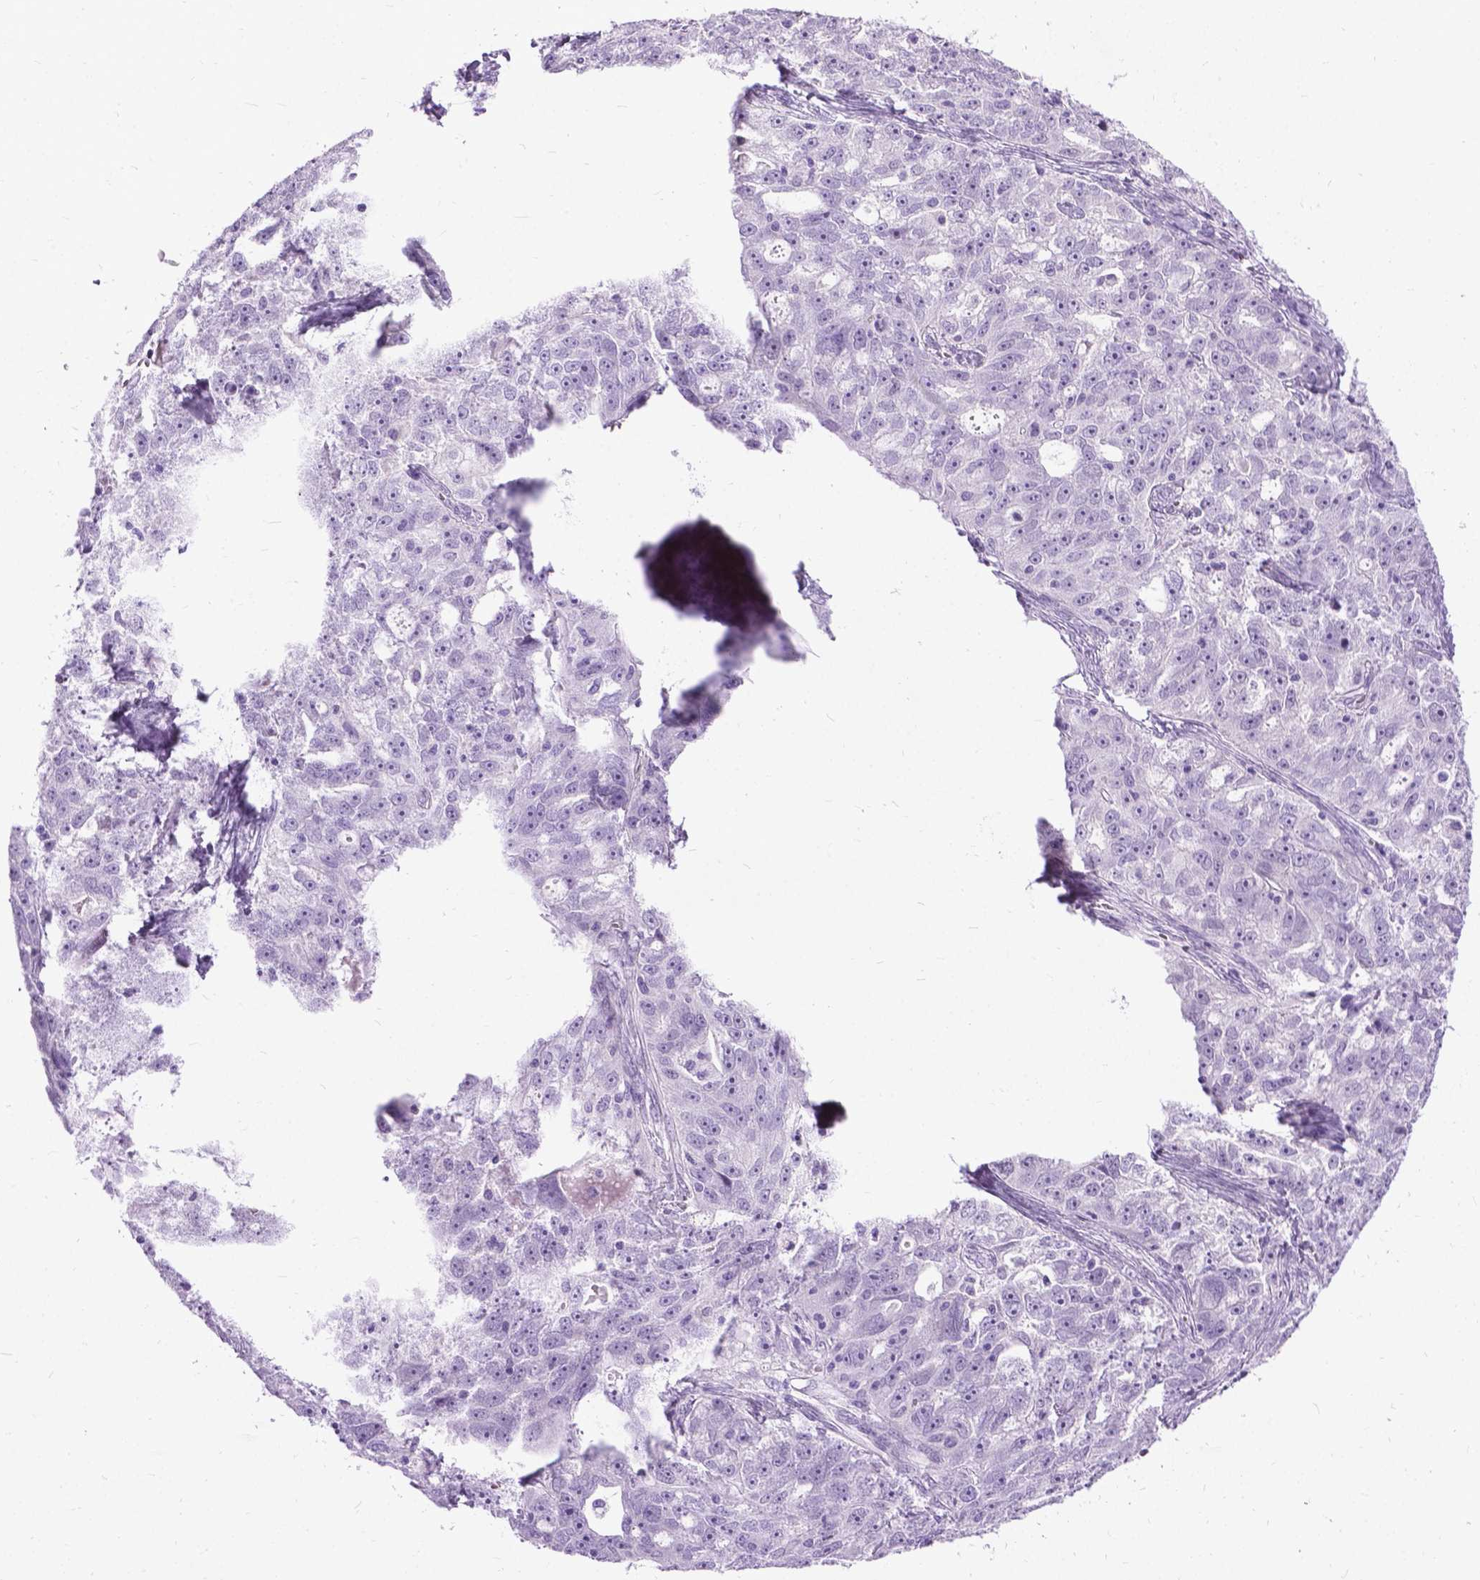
{"staining": {"intensity": "negative", "quantity": "none", "location": "none"}, "tissue": "ovarian cancer", "cell_type": "Tumor cells", "image_type": "cancer", "snomed": [{"axis": "morphology", "description": "Cystadenocarcinoma, serous, NOS"}, {"axis": "topography", "description": "Ovary"}], "caption": "This is an immunohistochemistry micrograph of human ovarian serous cystadenocarcinoma. There is no expression in tumor cells.", "gene": "PROB1", "patient": {"sex": "female", "age": 51}}